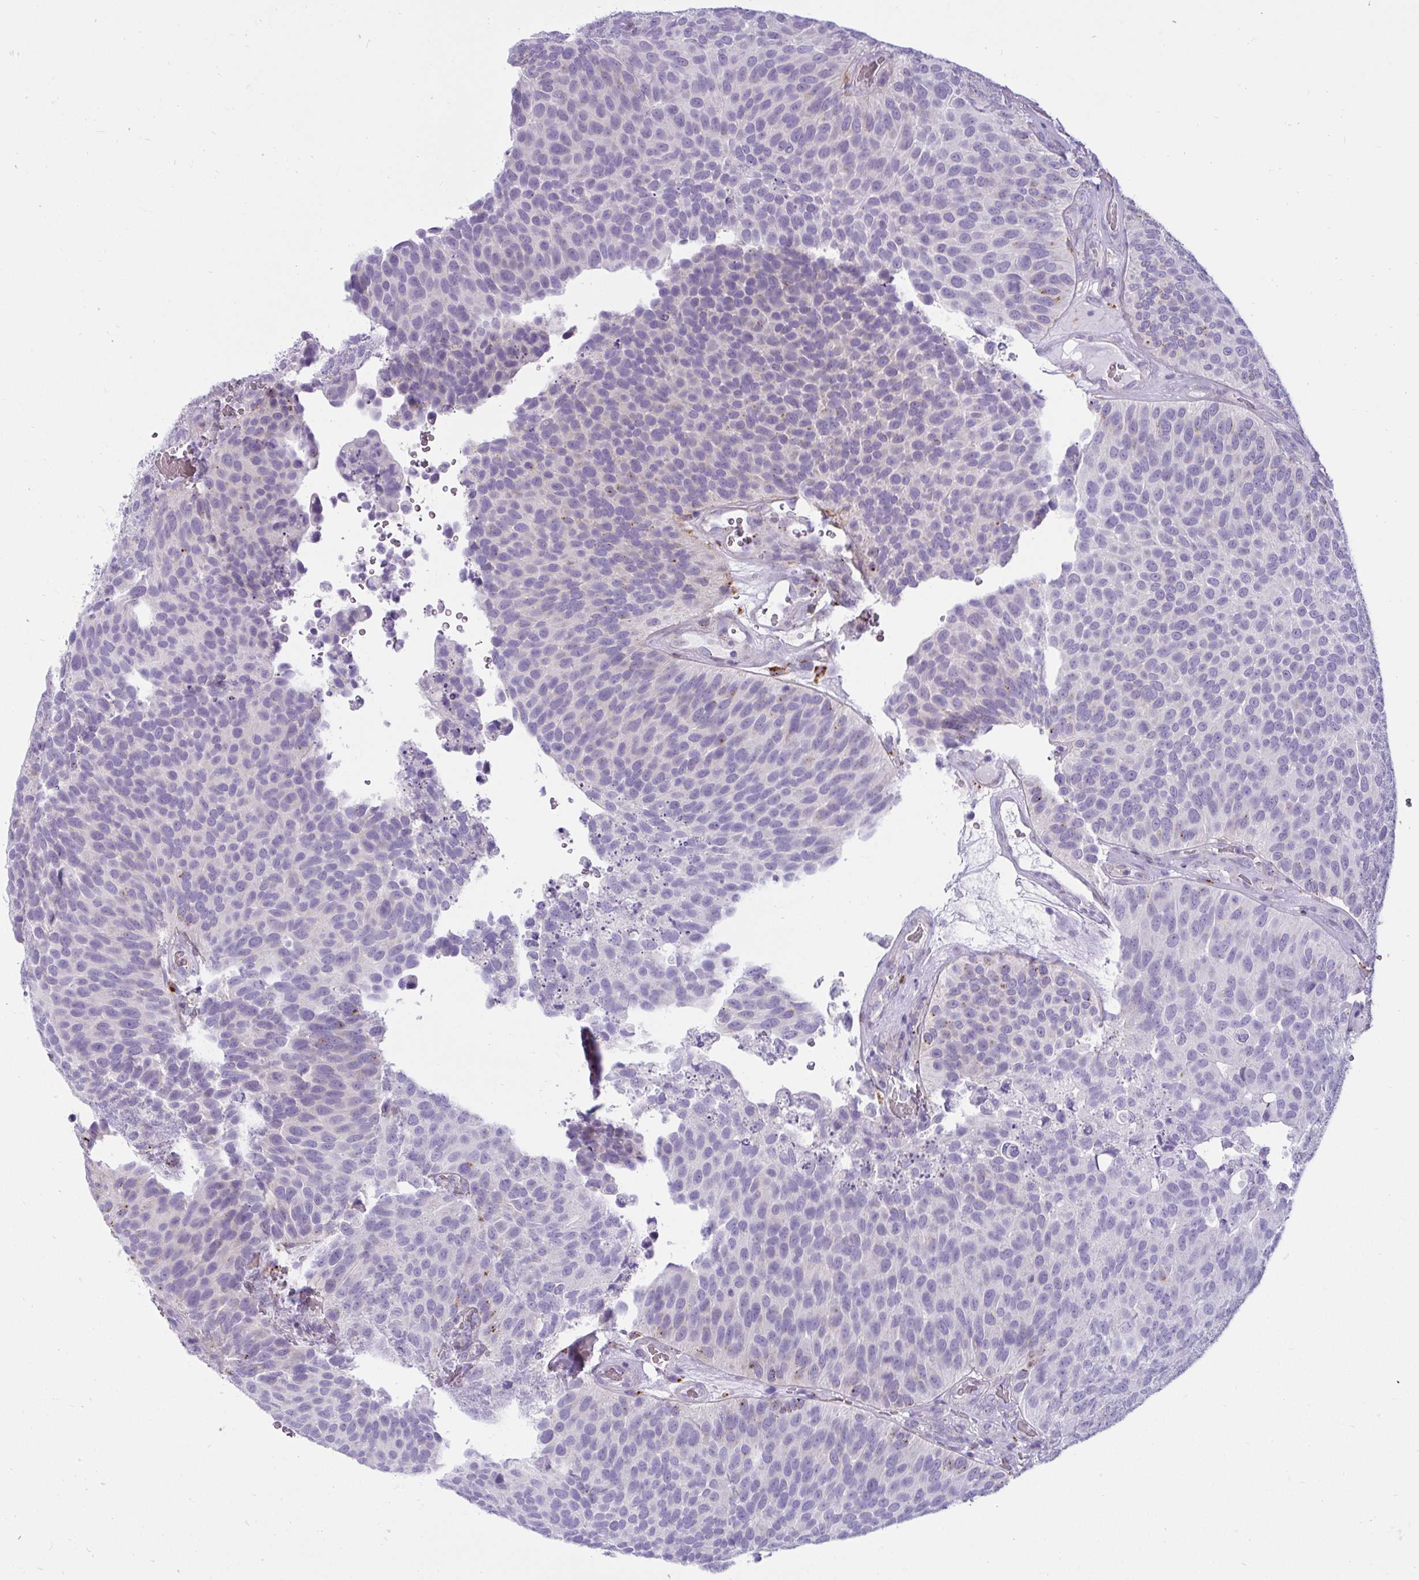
{"staining": {"intensity": "negative", "quantity": "none", "location": "none"}, "tissue": "urothelial cancer", "cell_type": "Tumor cells", "image_type": "cancer", "snomed": [{"axis": "morphology", "description": "Urothelial carcinoma, Low grade"}, {"axis": "topography", "description": "Urinary bladder"}], "caption": "Urothelial cancer stained for a protein using immunohistochemistry reveals no expression tumor cells.", "gene": "CTSZ", "patient": {"sex": "male", "age": 76}}